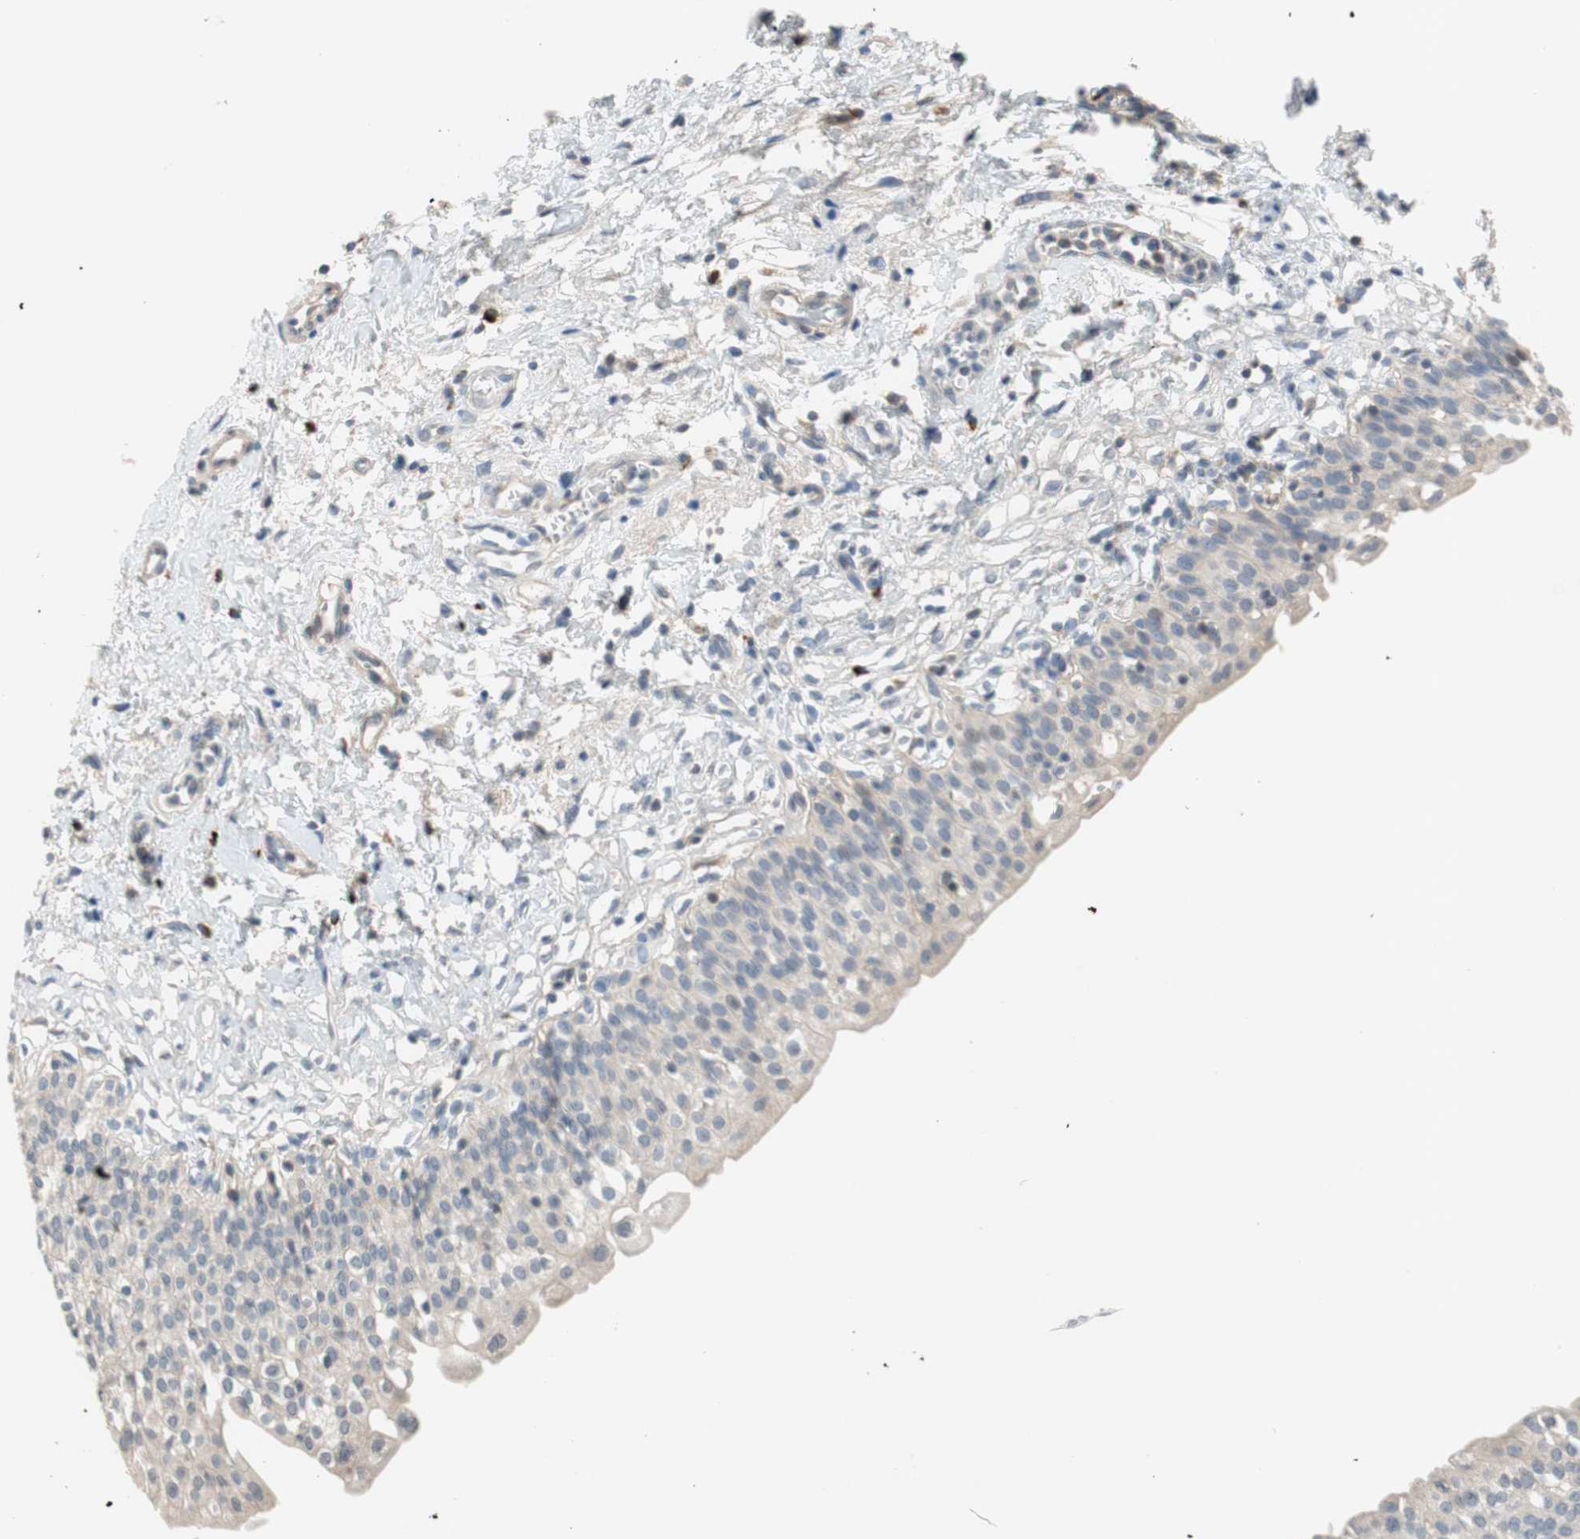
{"staining": {"intensity": "weak", "quantity": "25%-75%", "location": "cytoplasmic/membranous"}, "tissue": "urinary bladder", "cell_type": "Urothelial cells", "image_type": "normal", "snomed": [{"axis": "morphology", "description": "Normal tissue, NOS"}, {"axis": "topography", "description": "Urinary bladder"}], "caption": "Weak cytoplasmic/membranous positivity for a protein is seen in approximately 25%-75% of urothelial cells of benign urinary bladder using immunohistochemistry.", "gene": "COL12A1", "patient": {"sex": "male", "age": 55}}